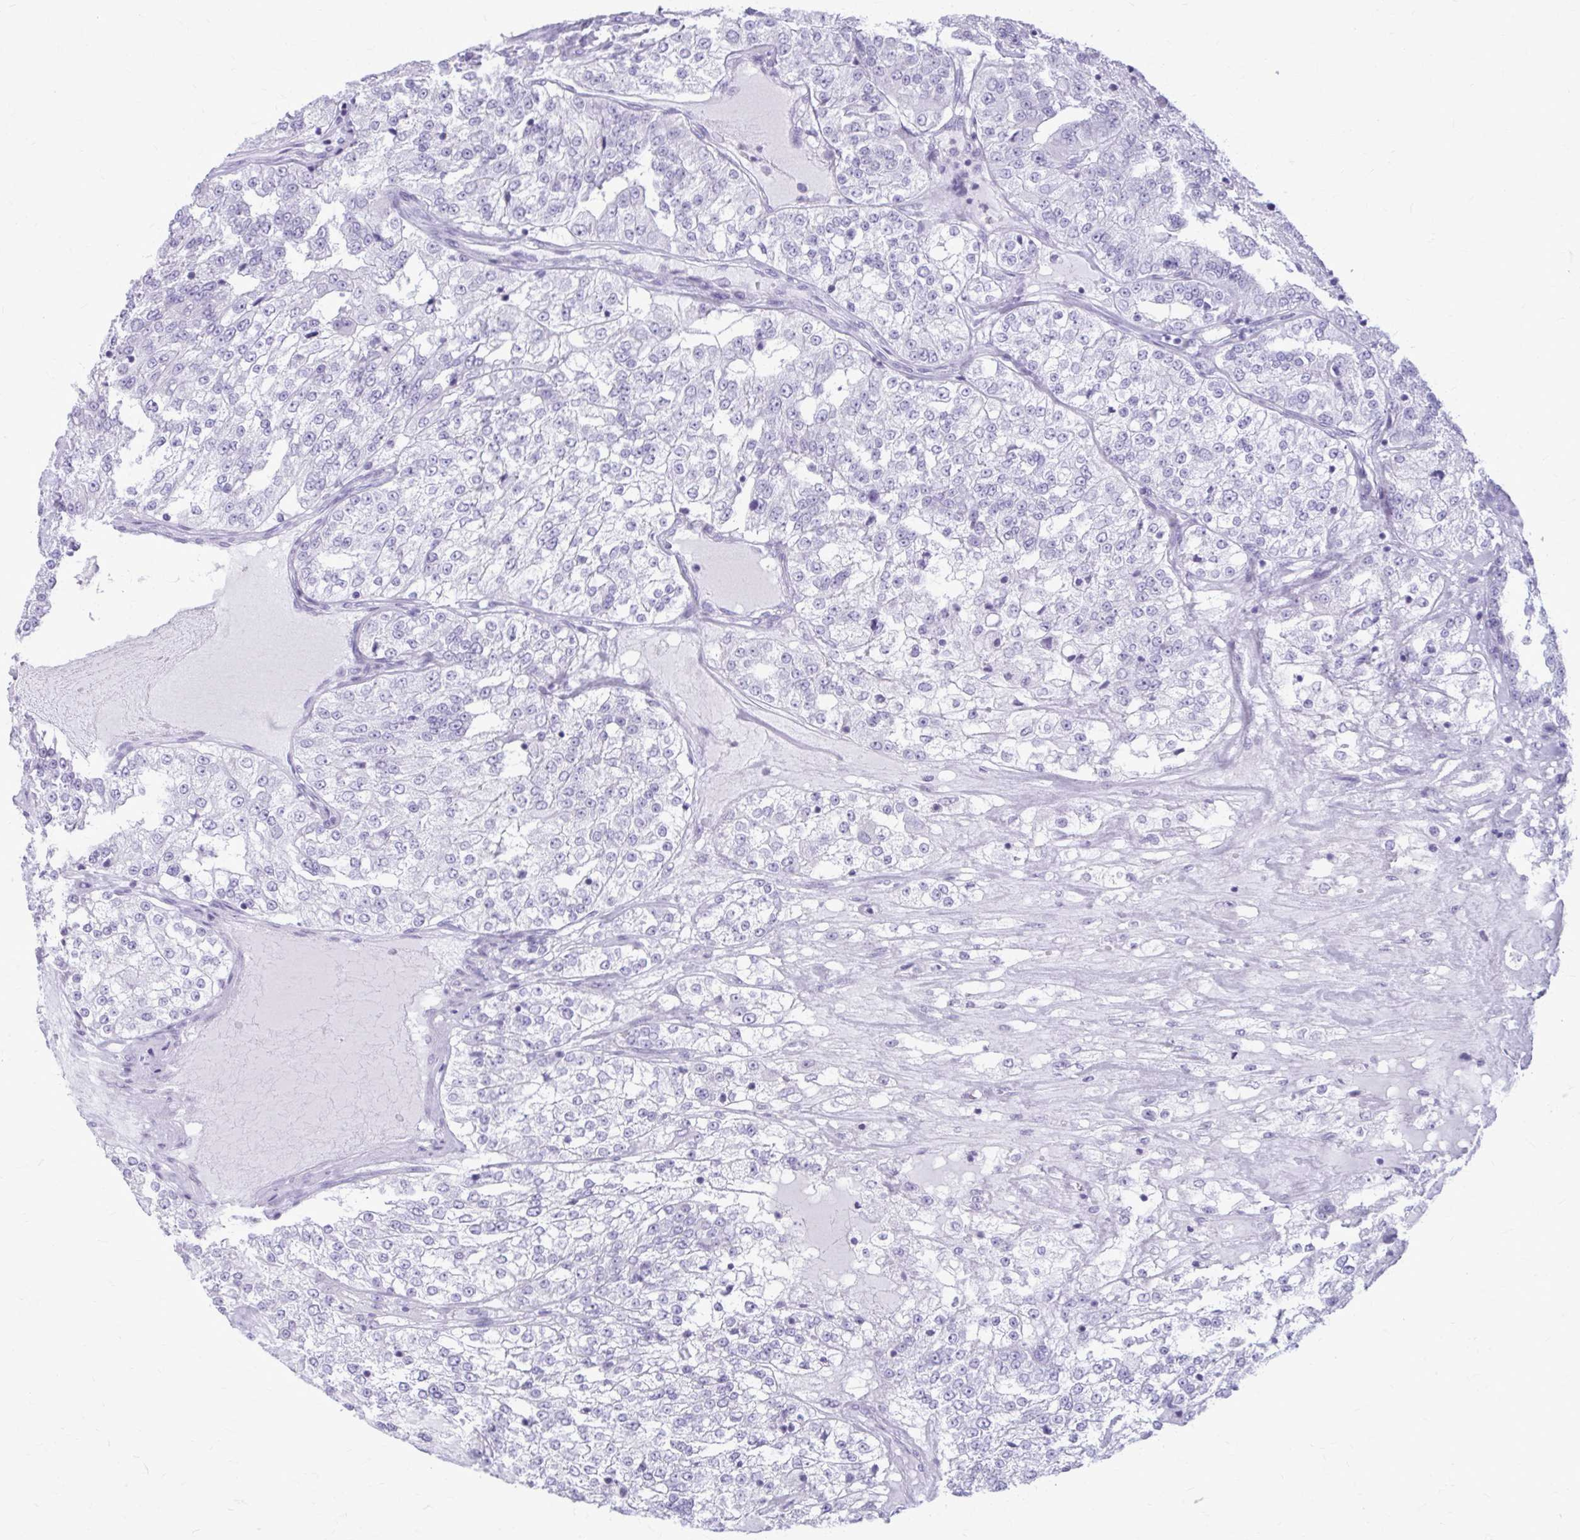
{"staining": {"intensity": "negative", "quantity": "none", "location": "none"}, "tissue": "renal cancer", "cell_type": "Tumor cells", "image_type": "cancer", "snomed": [{"axis": "morphology", "description": "Adenocarcinoma, NOS"}, {"axis": "topography", "description": "Kidney"}], "caption": "A high-resolution photomicrograph shows IHC staining of renal adenocarcinoma, which shows no significant expression in tumor cells. (Brightfield microscopy of DAB (3,3'-diaminobenzidine) immunohistochemistry (IHC) at high magnification).", "gene": "KRT5", "patient": {"sex": "female", "age": 63}}